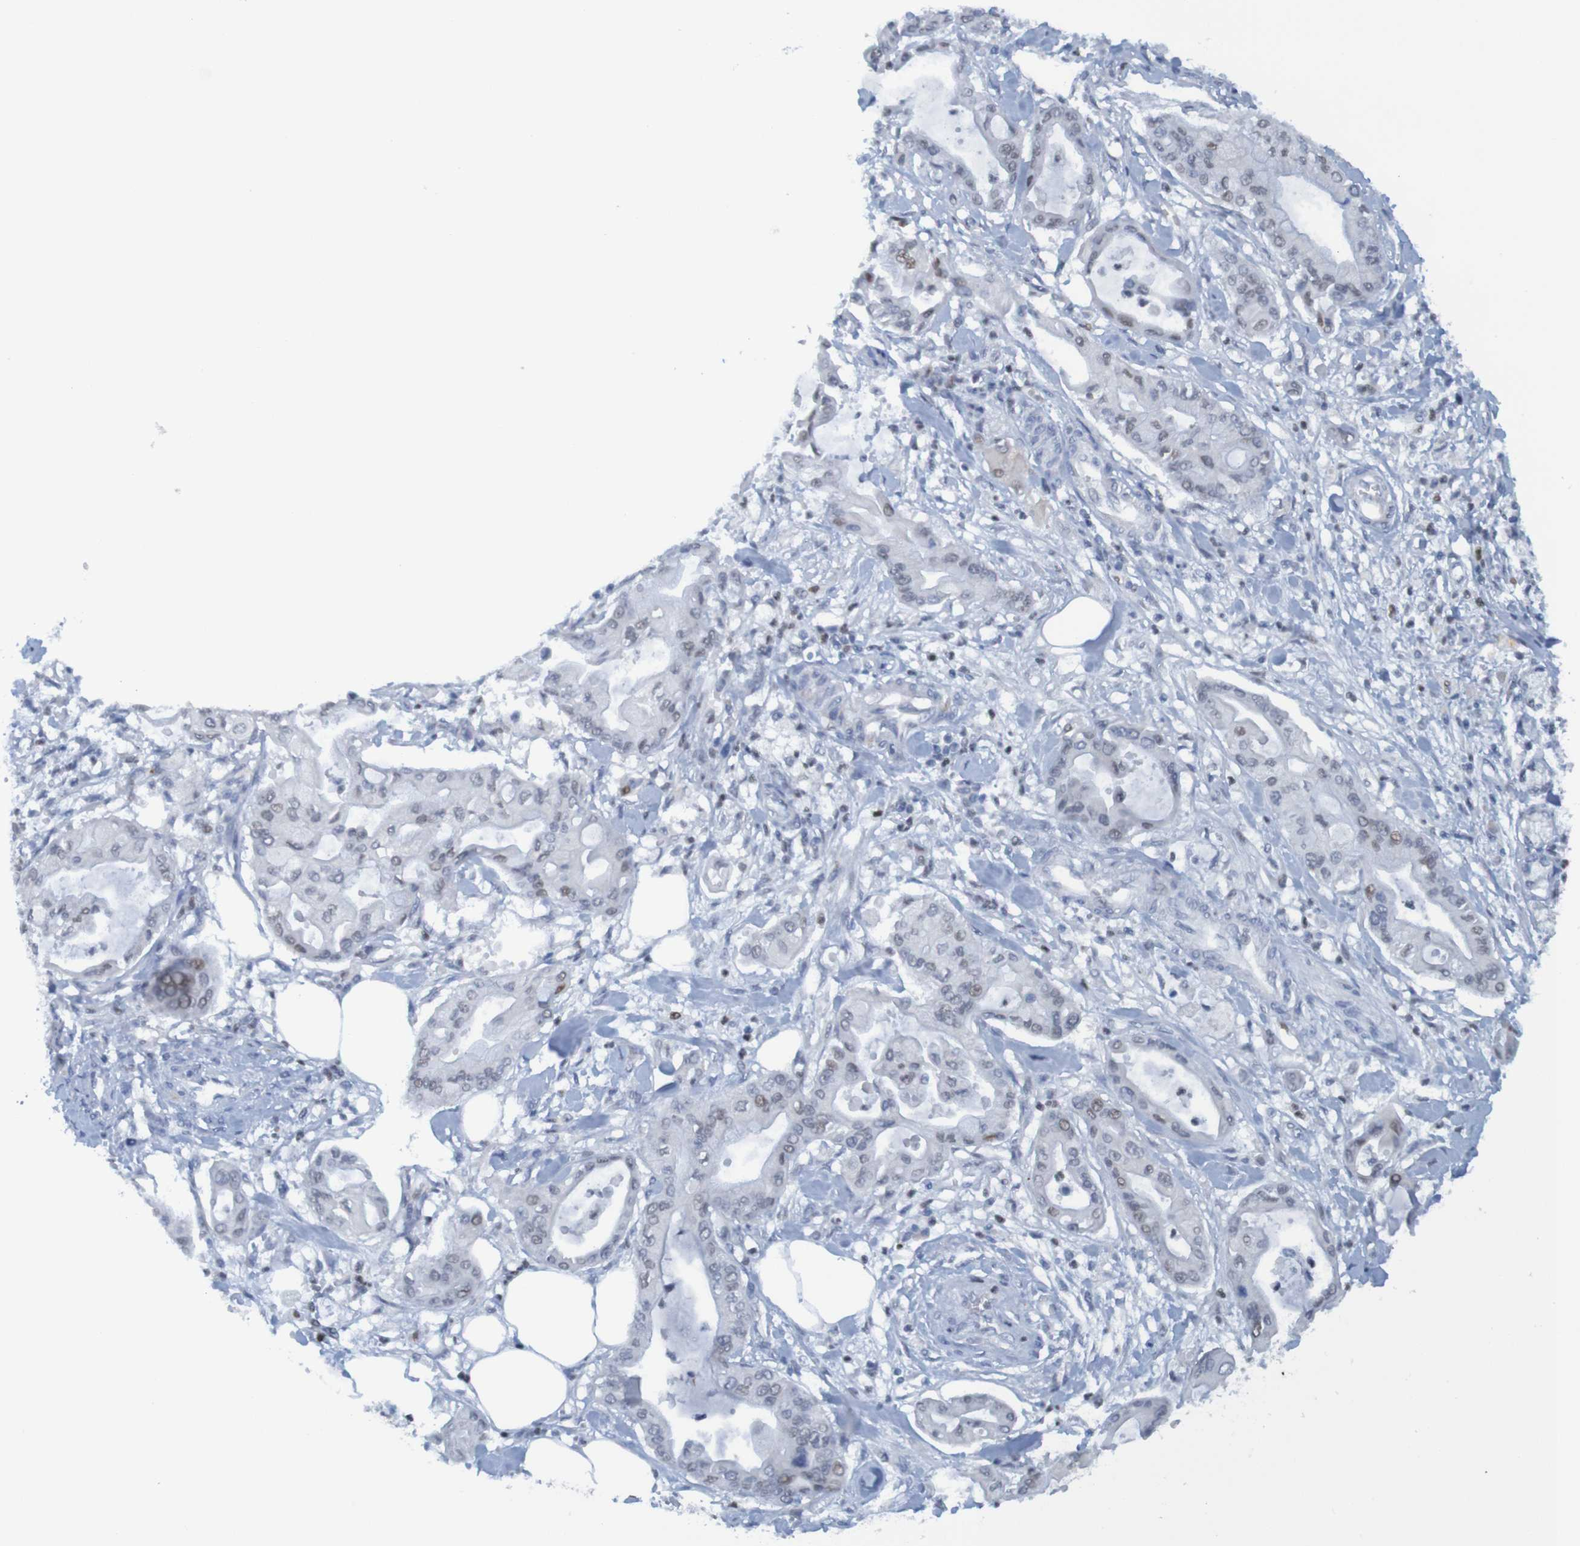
{"staining": {"intensity": "negative", "quantity": "none", "location": "none"}, "tissue": "pancreatic cancer", "cell_type": "Tumor cells", "image_type": "cancer", "snomed": [{"axis": "morphology", "description": "Adenocarcinoma, NOS"}, {"axis": "morphology", "description": "Adenocarcinoma, metastatic, NOS"}, {"axis": "topography", "description": "Lymph node"}, {"axis": "topography", "description": "Pancreas"}, {"axis": "topography", "description": "Duodenum"}], "caption": "This is a micrograph of immunohistochemistry staining of pancreatic cancer, which shows no positivity in tumor cells.", "gene": "USP36", "patient": {"sex": "female", "age": 64}}